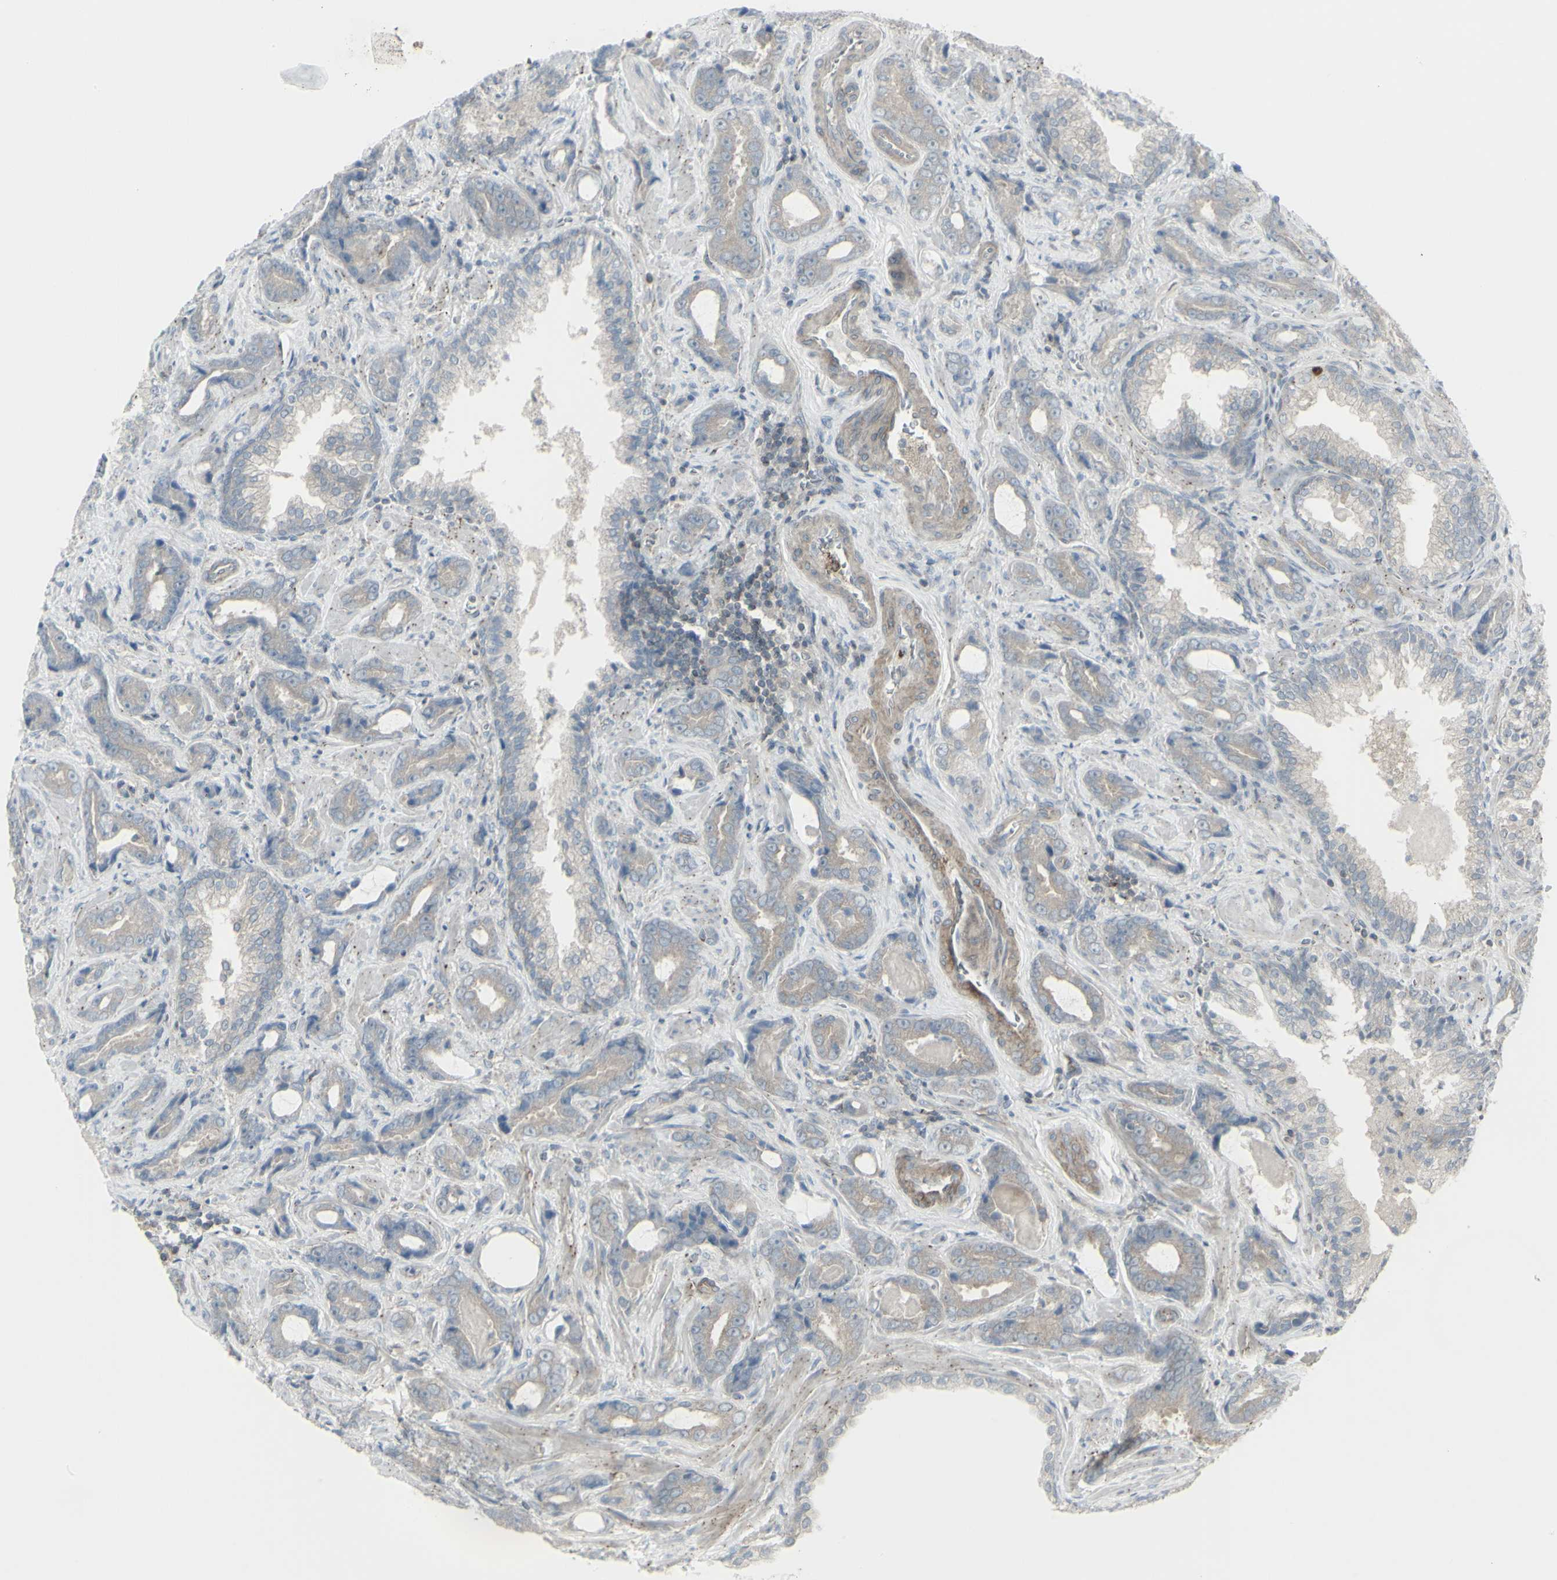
{"staining": {"intensity": "weak", "quantity": ">75%", "location": "cytoplasmic/membranous"}, "tissue": "prostate cancer", "cell_type": "Tumor cells", "image_type": "cancer", "snomed": [{"axis": "morphology", "description": "Adenocarcinoma, Low grade"}, {"axis": "topography", "description": "Prostate"}], "caption": "The photomicrograph demonstrates staining of prostate cancer (adenocarcinoma (low-grade)), revealing weak cytoplasmic/membranous protein expression (brown color) within tumor cells. (DAB IHC, brown staining for protein, blue staining for nuclei).", "gene": "GALNT6", "patient": {"sex": "male", "age": 60}}